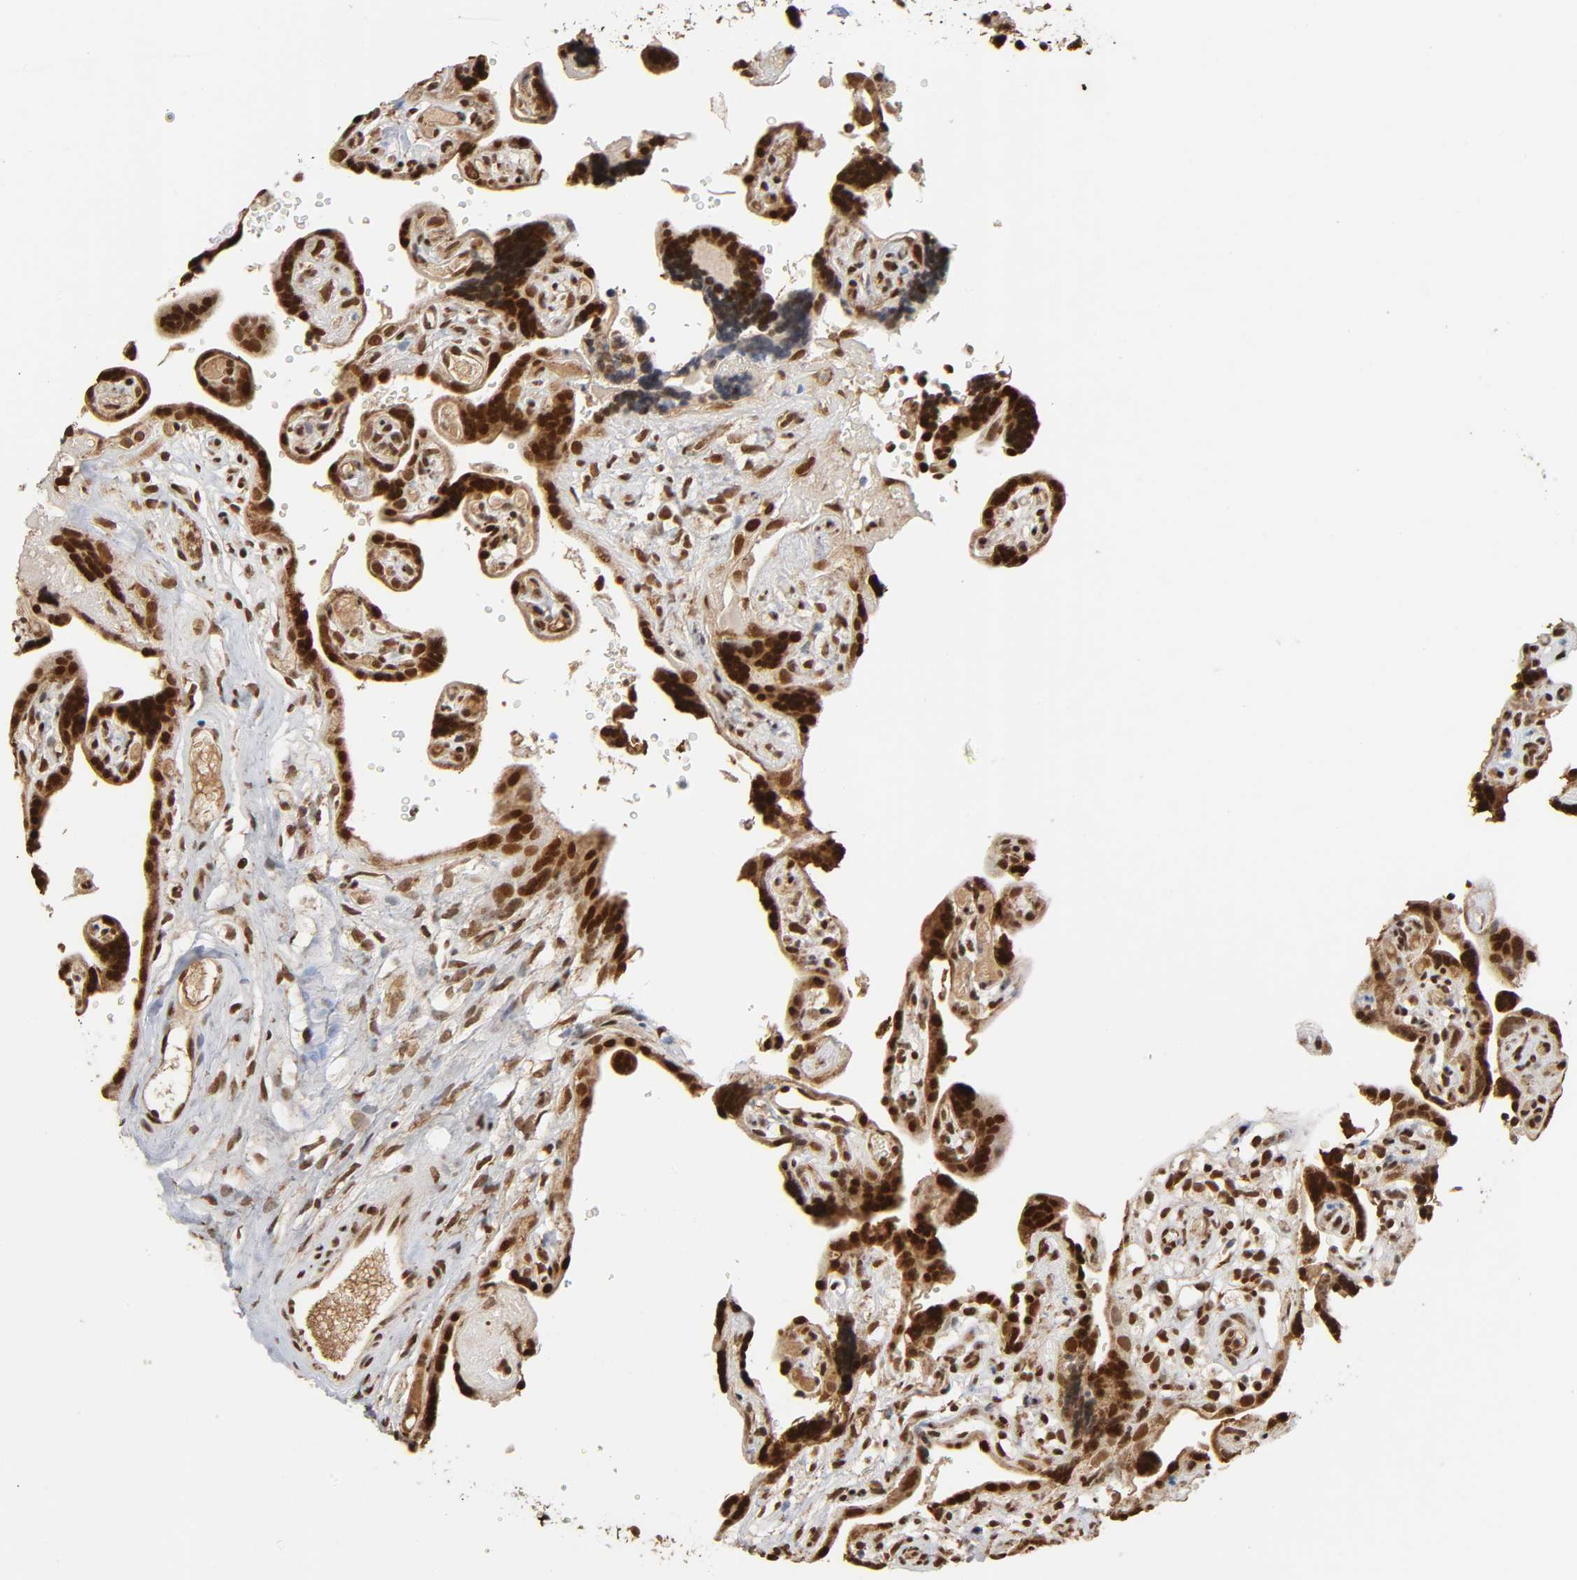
{"staining": {"intensity": "strong", "quantity": ">75%", "location": "cytoplasmic/membranous,nuclear"}, "tissue": "placenta", "cell_type": "Decidual cells", "image_type": "normal", "snomed": [{"axis": "morphology", "description": "Normal tissue, NOS"}, {"axis": "topography", "description": "Placenta"}], "caption": "Immunohistochemical staining of benign placenta displays high levels of strong cytoplasmic/membranous,nuclear expression in about >75% of decidual cells.", "gene": "ZNF384", "patient": {"sex": "female", "age": 30}}